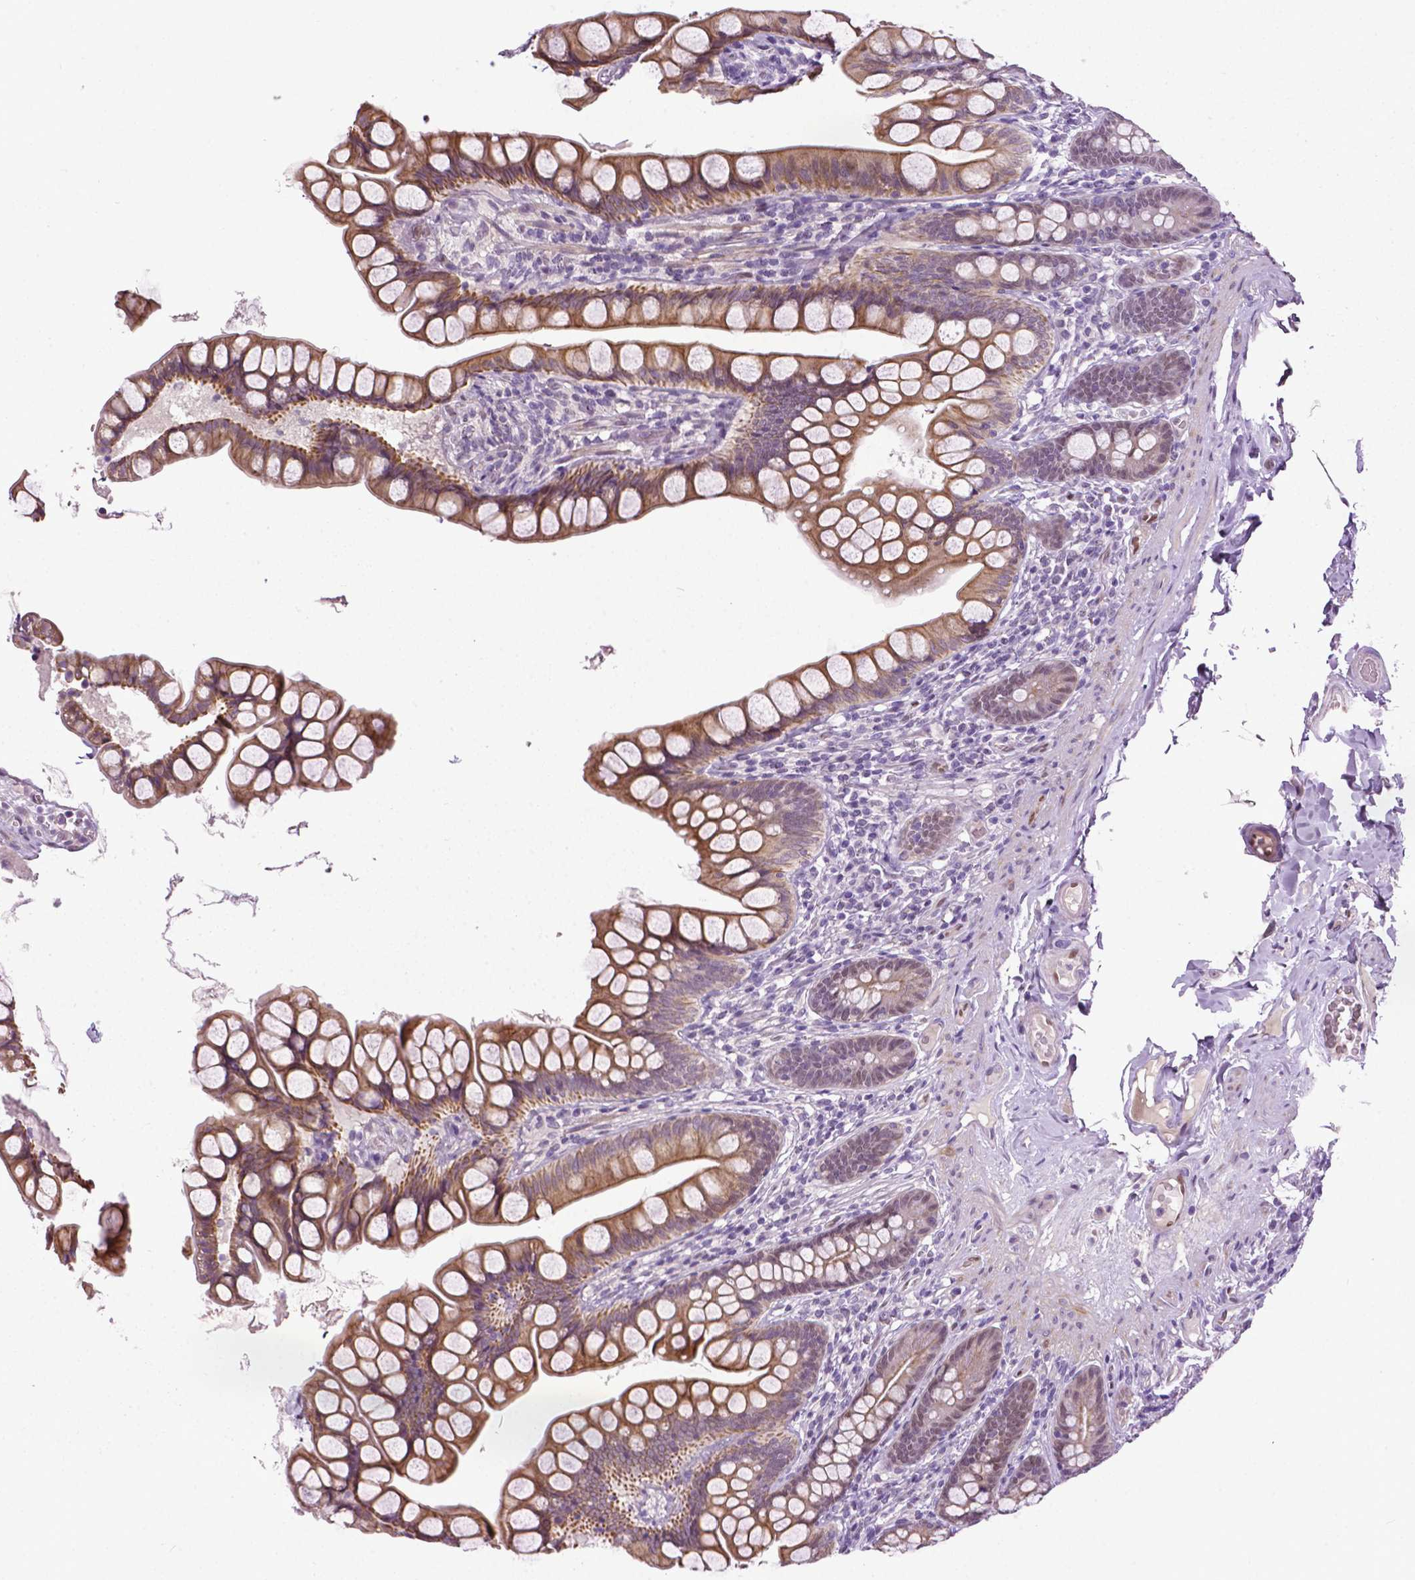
{"staining": {"intensity": "moderate", "quantity": "25%-75%", "location": "cytoplasmic/membranous"}, "tissue": "small intestine", "cell_type": "Glandular cells", "image_type": "normal", "snomed": [{"axis": "morphology", "description": "Normal tissue, NOS"}, {"axis": "topography", "description": "Small intestine"}], "caption": "Immunohistochemical staining of unremarkable small intestine demonstrates 25%-75% levels of moderate cytoplasmic/membranous protein positivity in about 25%-75% of glandular cells. (brown staining indicates protein expression, while blue staining denotes nuclei).", "gene": "PTGER3", "patient": {"sex": "male", "age": 70}}